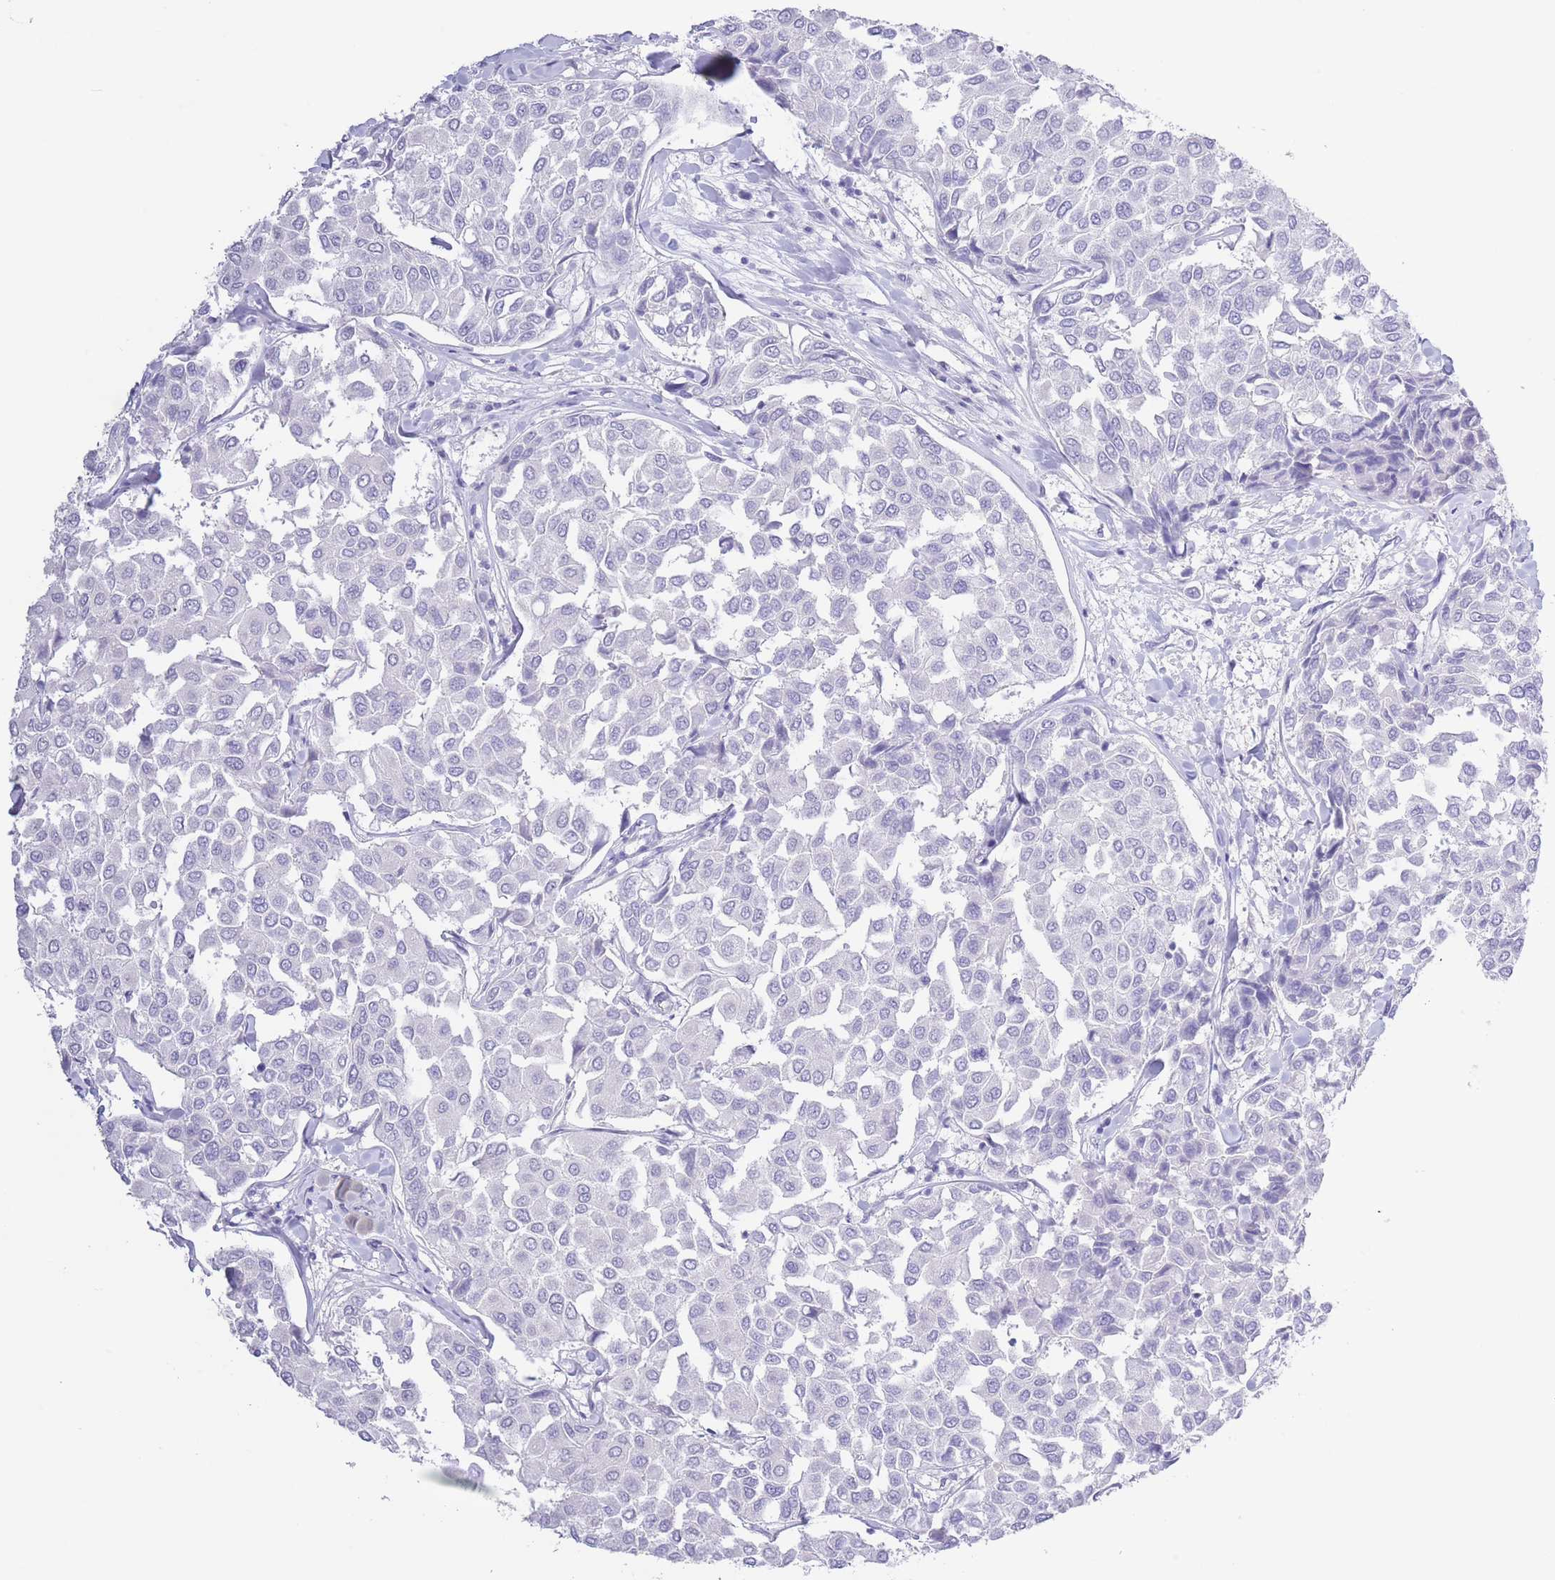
{"staining": {"intensity": "negative", "quantity": "none", "location": "none"}, "tissue": "breast cancer", "cell_type": "Tumor cells", "image_type": "cancer", "snomed": [{"axis": "morphology", "description": "Duct carcinoma"}, {"axis": "topography", "description": "Breast"}], "caption": "A high-resolution photomicrograph shows IHC staining of infiltrating ductal carcinoma (breast), which demonstrates no significant expression in tumor cells.", "gene": "PKLR", "patient": {"sex": "female", "age": 55}}